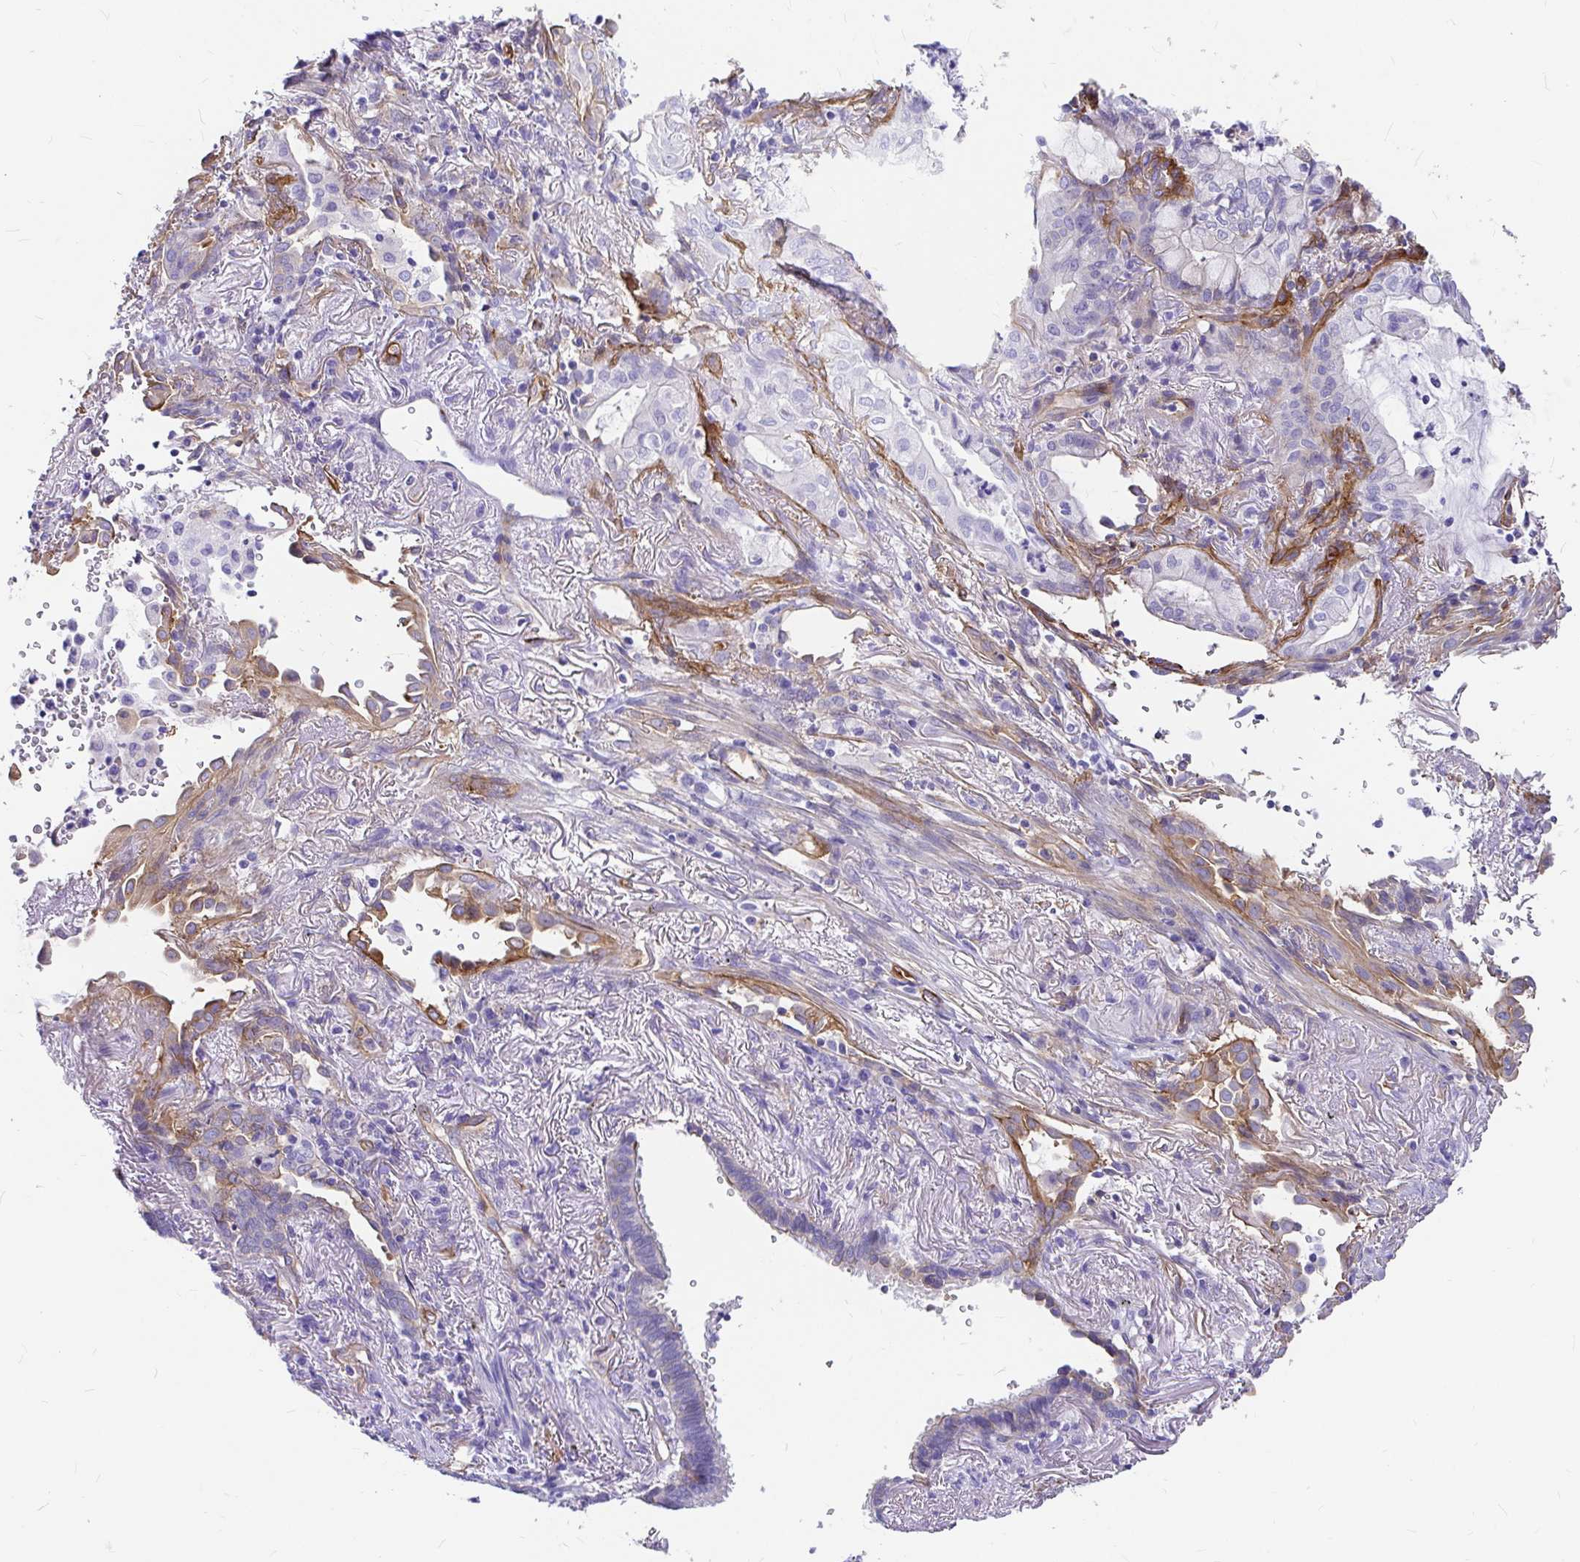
{"staining": {"intensity": "negative", "quantity": "none", "location": "none"}, "tissue": "lung cancer", "cell_type": "Tumor cells", "image_type": "cancer", "snomed": [{"axis": "morphology", "description": "Adenocarcinoma, NOS"}, {"axis": "topography", "description": "Lung"}], "caption": "This is an immunohistochemistry micrograph of human lung adenocarcinoma. There is no positivity in tumor cells.", "gene": "MYO1B", "patient": {"sex": "male", "age": 77}}